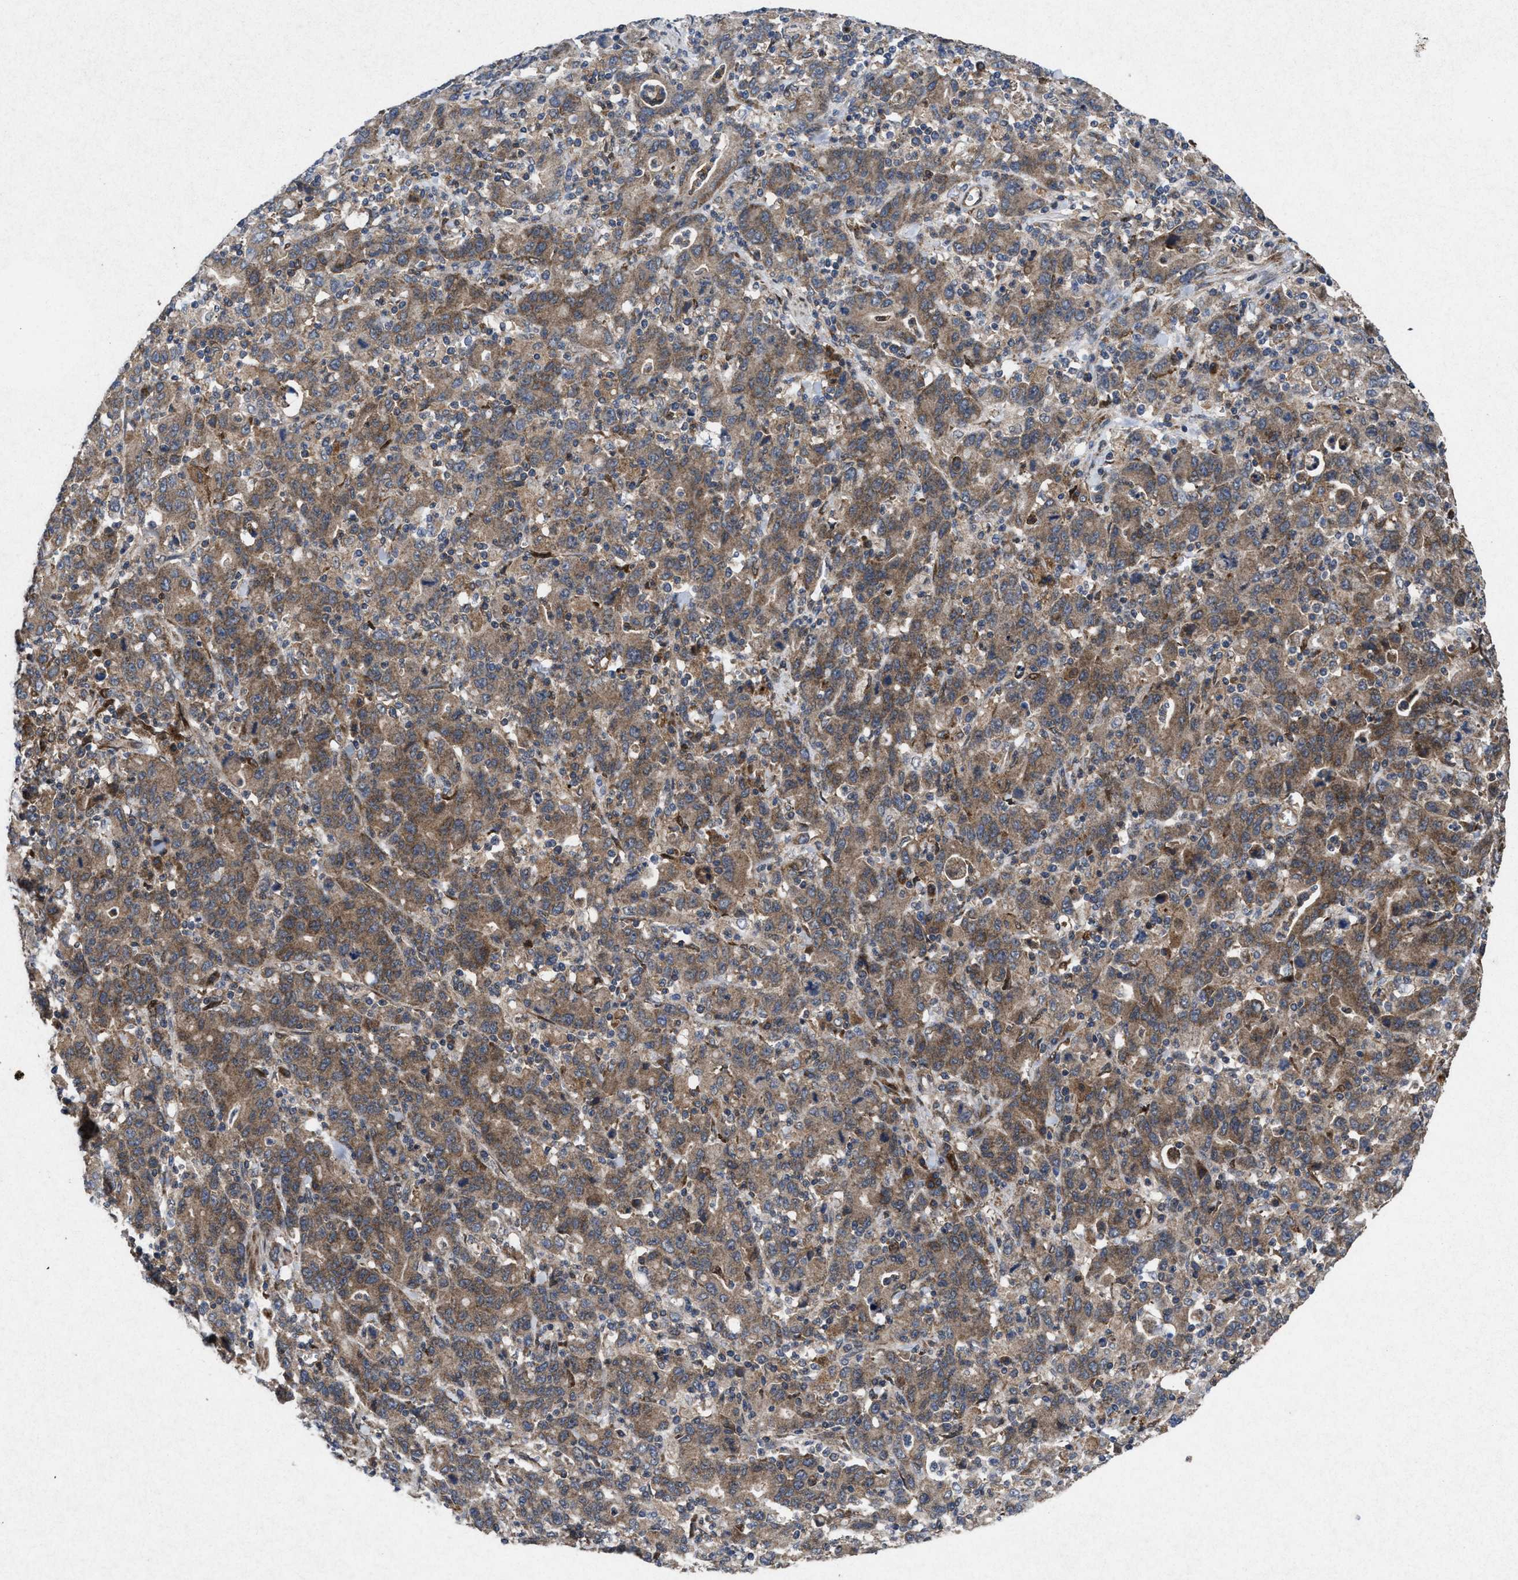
{"staining": {"intensity": "moderate", "quantity": ">75%", "location": "cytoplasmic/membranous"}, "tissue": "stomach cancer", "cell_type": "Tumor cells", "image_type": "cancer", "snomed": [{"axis": "morphology", "description": "Adenocarcinoma, NOS"}, {"axis": "topography", "description": "Stomach, upper"}], "caption": "A brown stain highlights moderate cytoplasmic/membranous staining of a protein in adenocarcinoma (stomach) tumor cells.", "gene": "MSI2", "patient": {"sex": "male", "age": 69}}